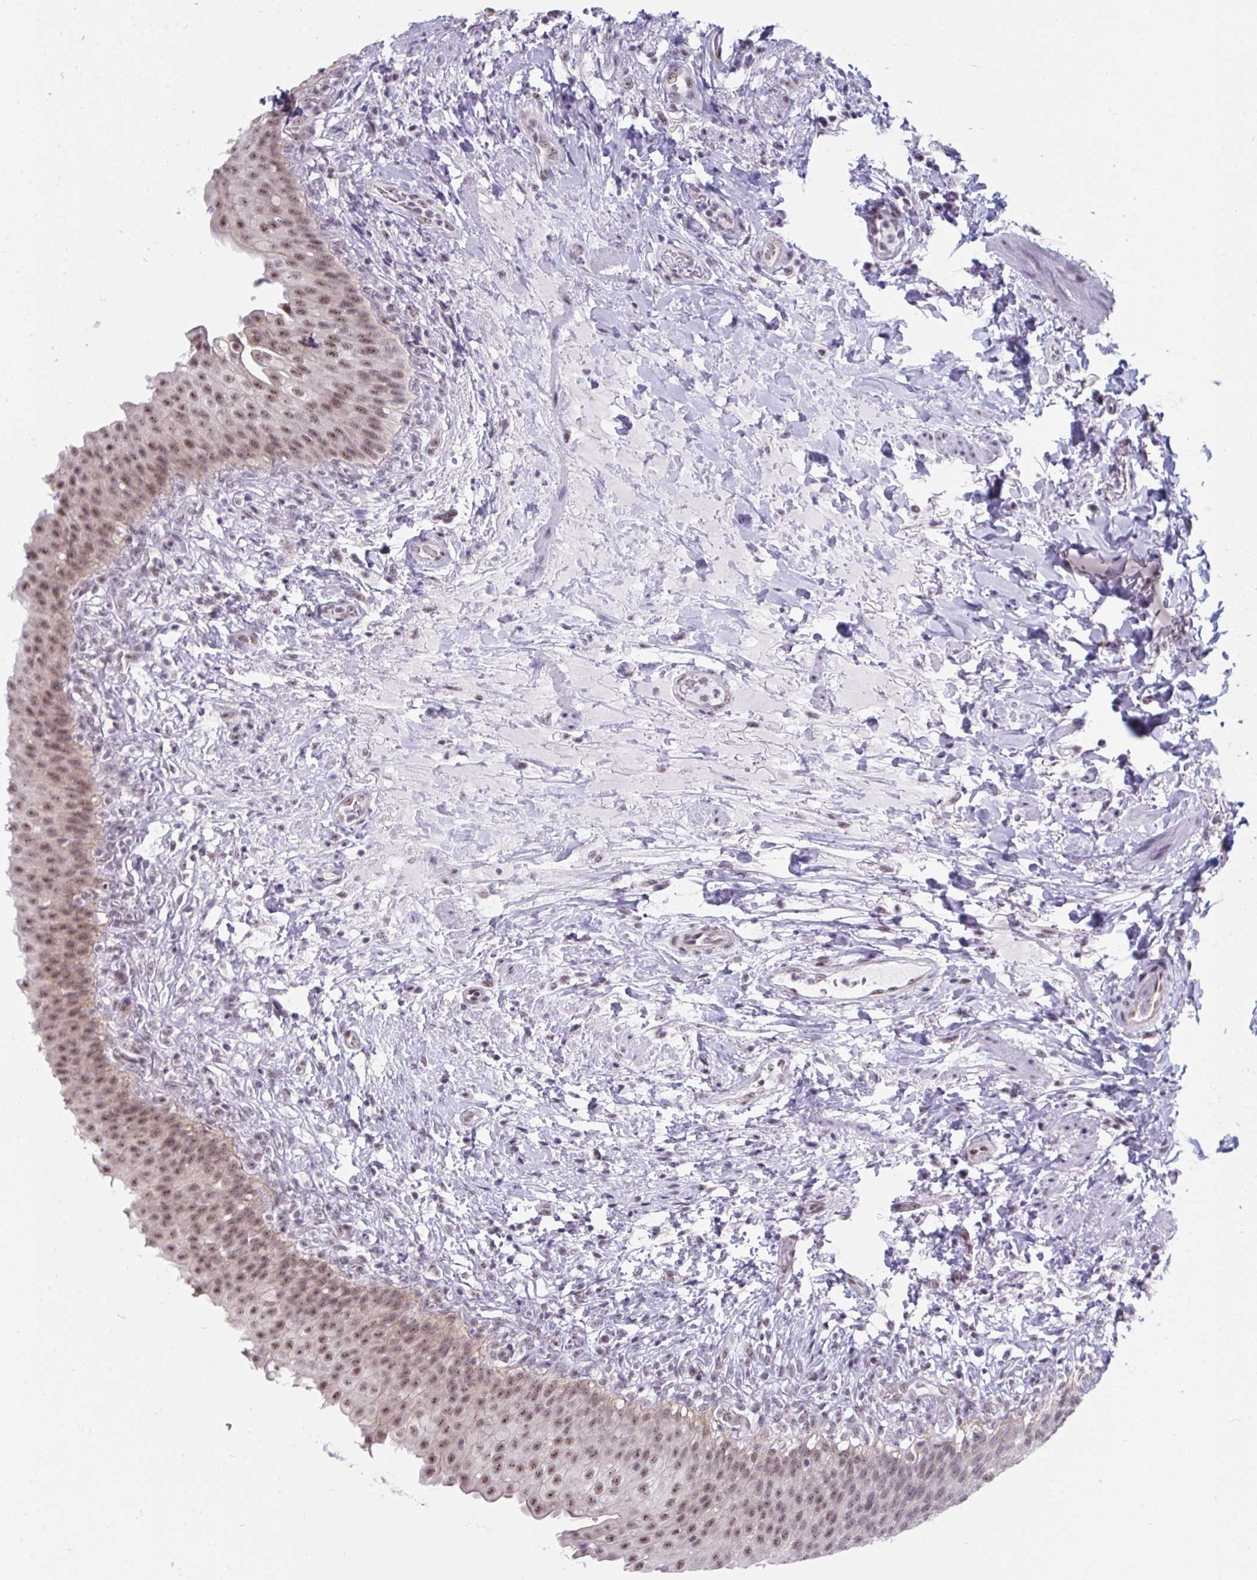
{"staining": {"intensity": "moderate", "quantity": ">75%", "location": "nuclear"}, "tissue": "urinary bladder", "cell_type": "Urothelial cells", "image_type": "normal", "snomed": [{"axis": "morphology", "description": "Normal tissue, NOS"}, {"axis": "topography", "description": "Urinary bladder"}, {"axis": "topography", "description": "Peripheral nerve tissue"}], "caption": "This histopathology image reveals immunohistochemistry (IHC) staining of benign human urinary bladder, with medium moderate nuclear staining in approximately >75% of urothelial cells.", "gene": "PRR14", "patient": {"sex": "female", "age": 60}}